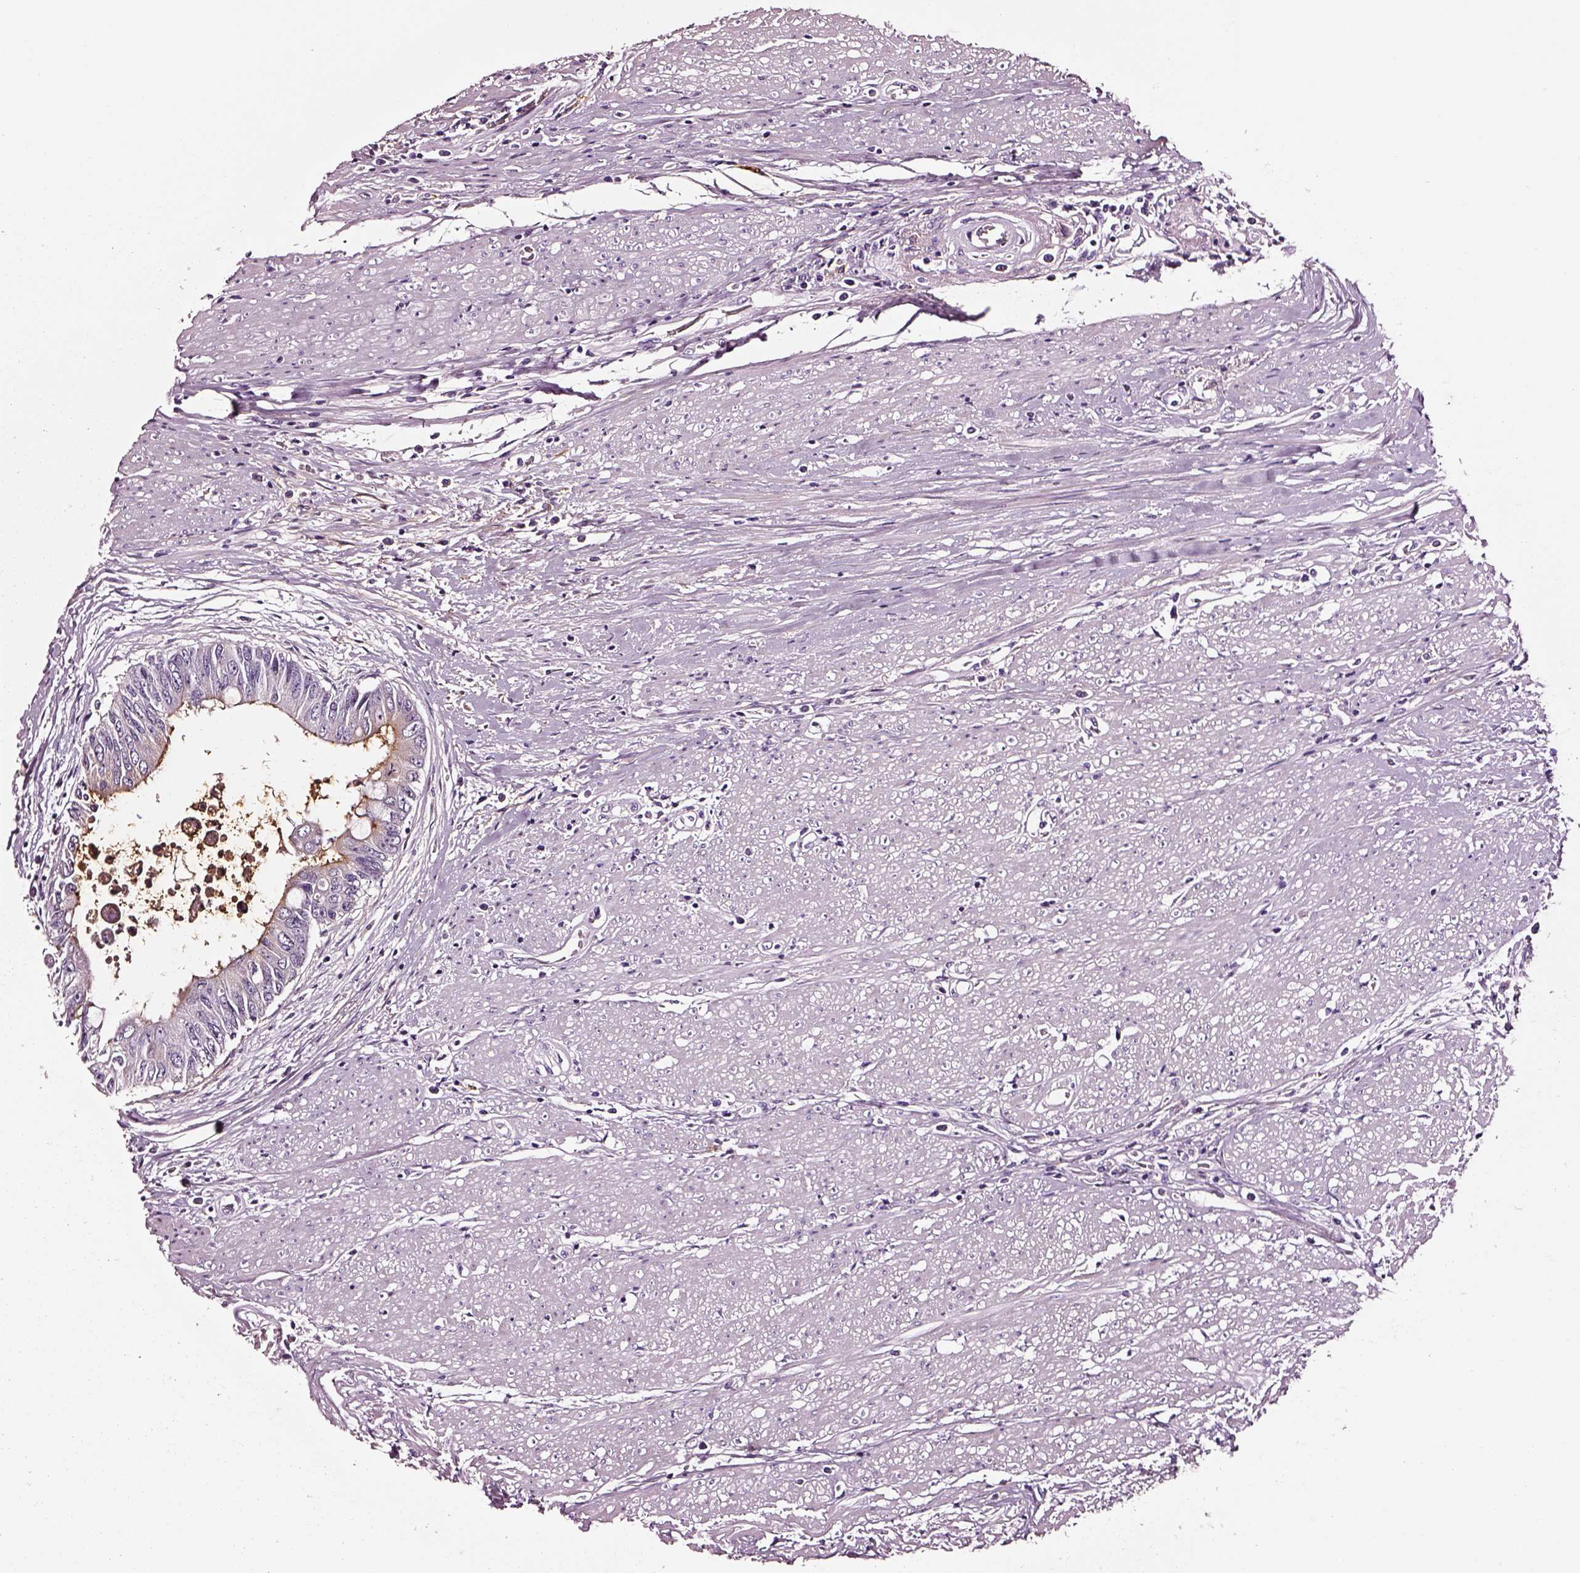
{"staining": {"intensity": "moderate", "quantity": "25%-75%", "location": "cytoplasmic/membranous"}, "tissue": "colorectal cancer", "cell_type": "Tumor cells", "image_type": "cancer", "snomed": [{"axis": "morphology", "description": "Adenocarcinoma, NOS"}, {"axis": "topography", "description": "Rectum"}], "caption": "Immunohistochemical staining of colorectal cancer demonstrates medium levels of moderate cytoplasmic/membranous staining in about 25%-75% of tumor cells.", "gene": "DPEP1", "patient": {"sex": "male", "age": 59}}